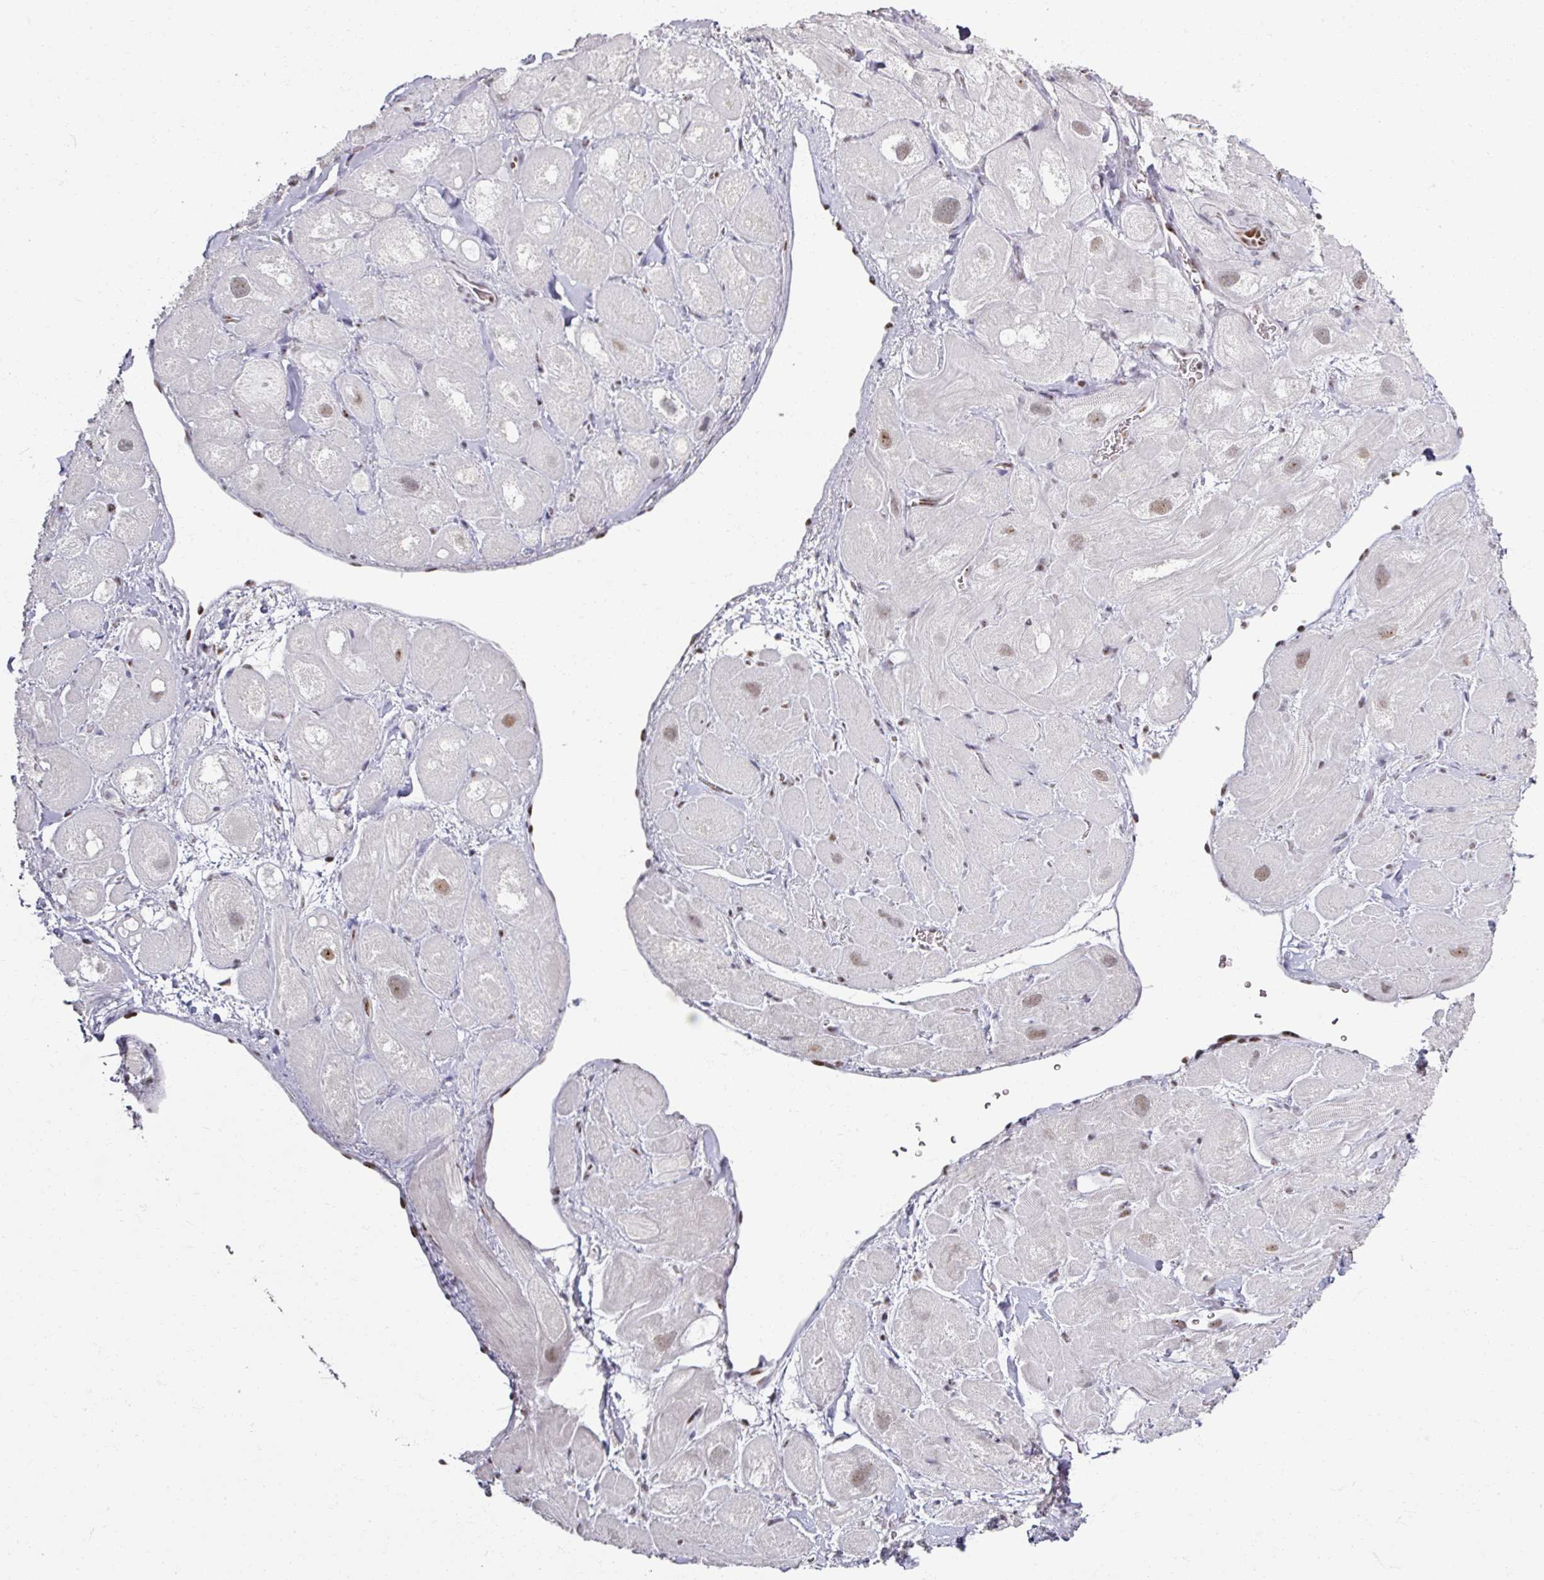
{"staining": {"intensity": "moderate", "quantity": "25%-75%", "location": "nuclear"}, "tissue": "heart muscle", "cell_type": "Cardiomyocytes", "image_type": "normal", "snomed": [{"axis": "morphology", "description": "Normal tissue, NOS"}, {"axis": "topography", "description": "Heart"}], "caption": "The image reveals a brown stain indicating the presence of a protein in the nuclear of cardiomyocytes in heart muscle.", "gene": "ADAR", "patient": {"sex": "male", "age": 49}}